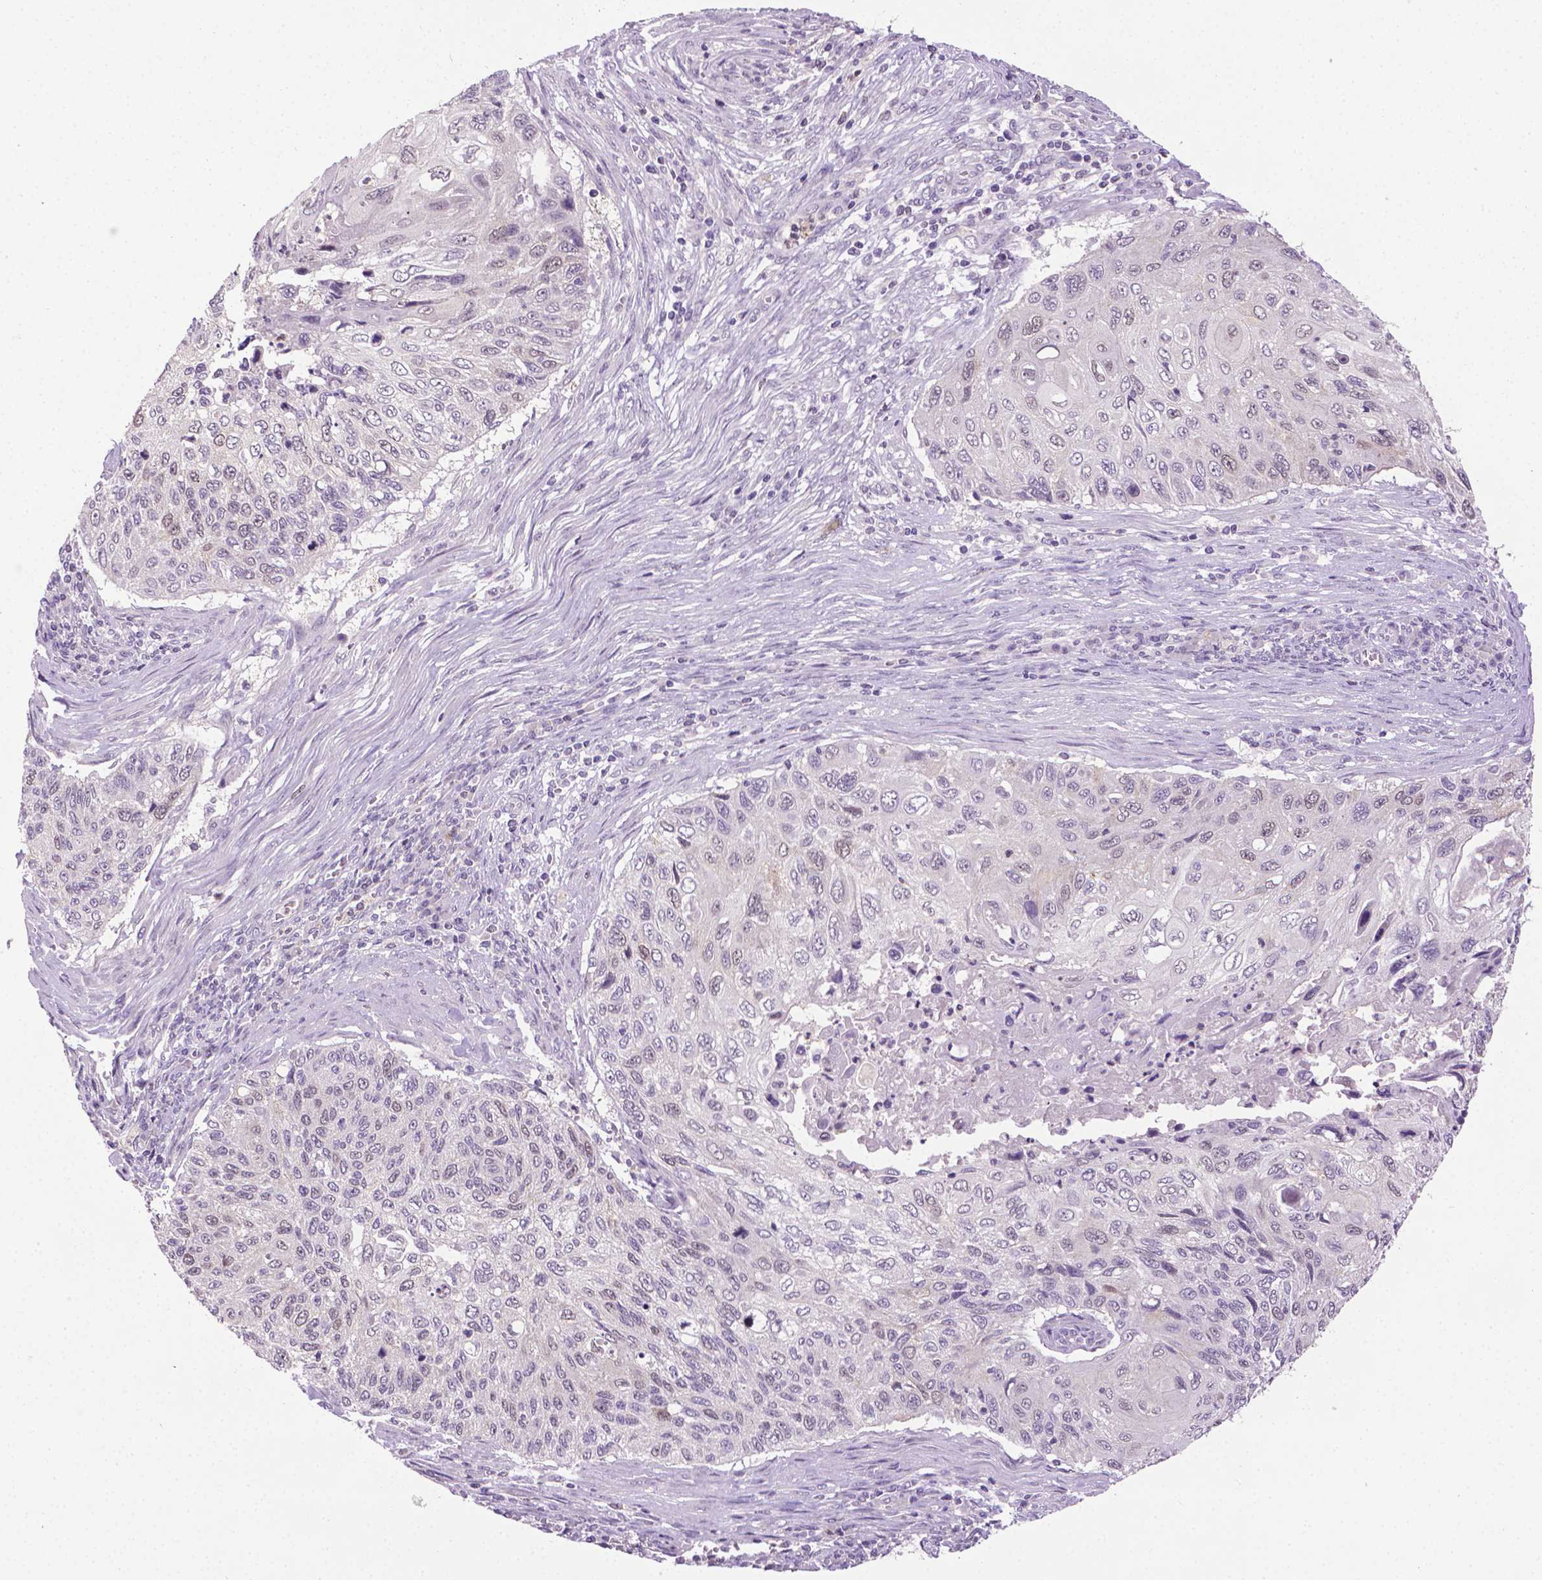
{"staining": {"intensity": "negative", "quantity": "none", "location": "none"}, "tissue": "cervical cancer", "cell_type": "Tumor cells", "image_type": "cancer", "snomed": [{"axis": "morphology", "description": "Squamous cell carcinoma, NOS"}, {"axis": "topography", "description": "Cervix"}], "caption": "Immunohistochemical staining of squamous cell carcinoma (cervical) exhibits no significant staining in tumor cells.", "gene": "CDKN2D", "patient": {"sex": "female", "age": 70}}